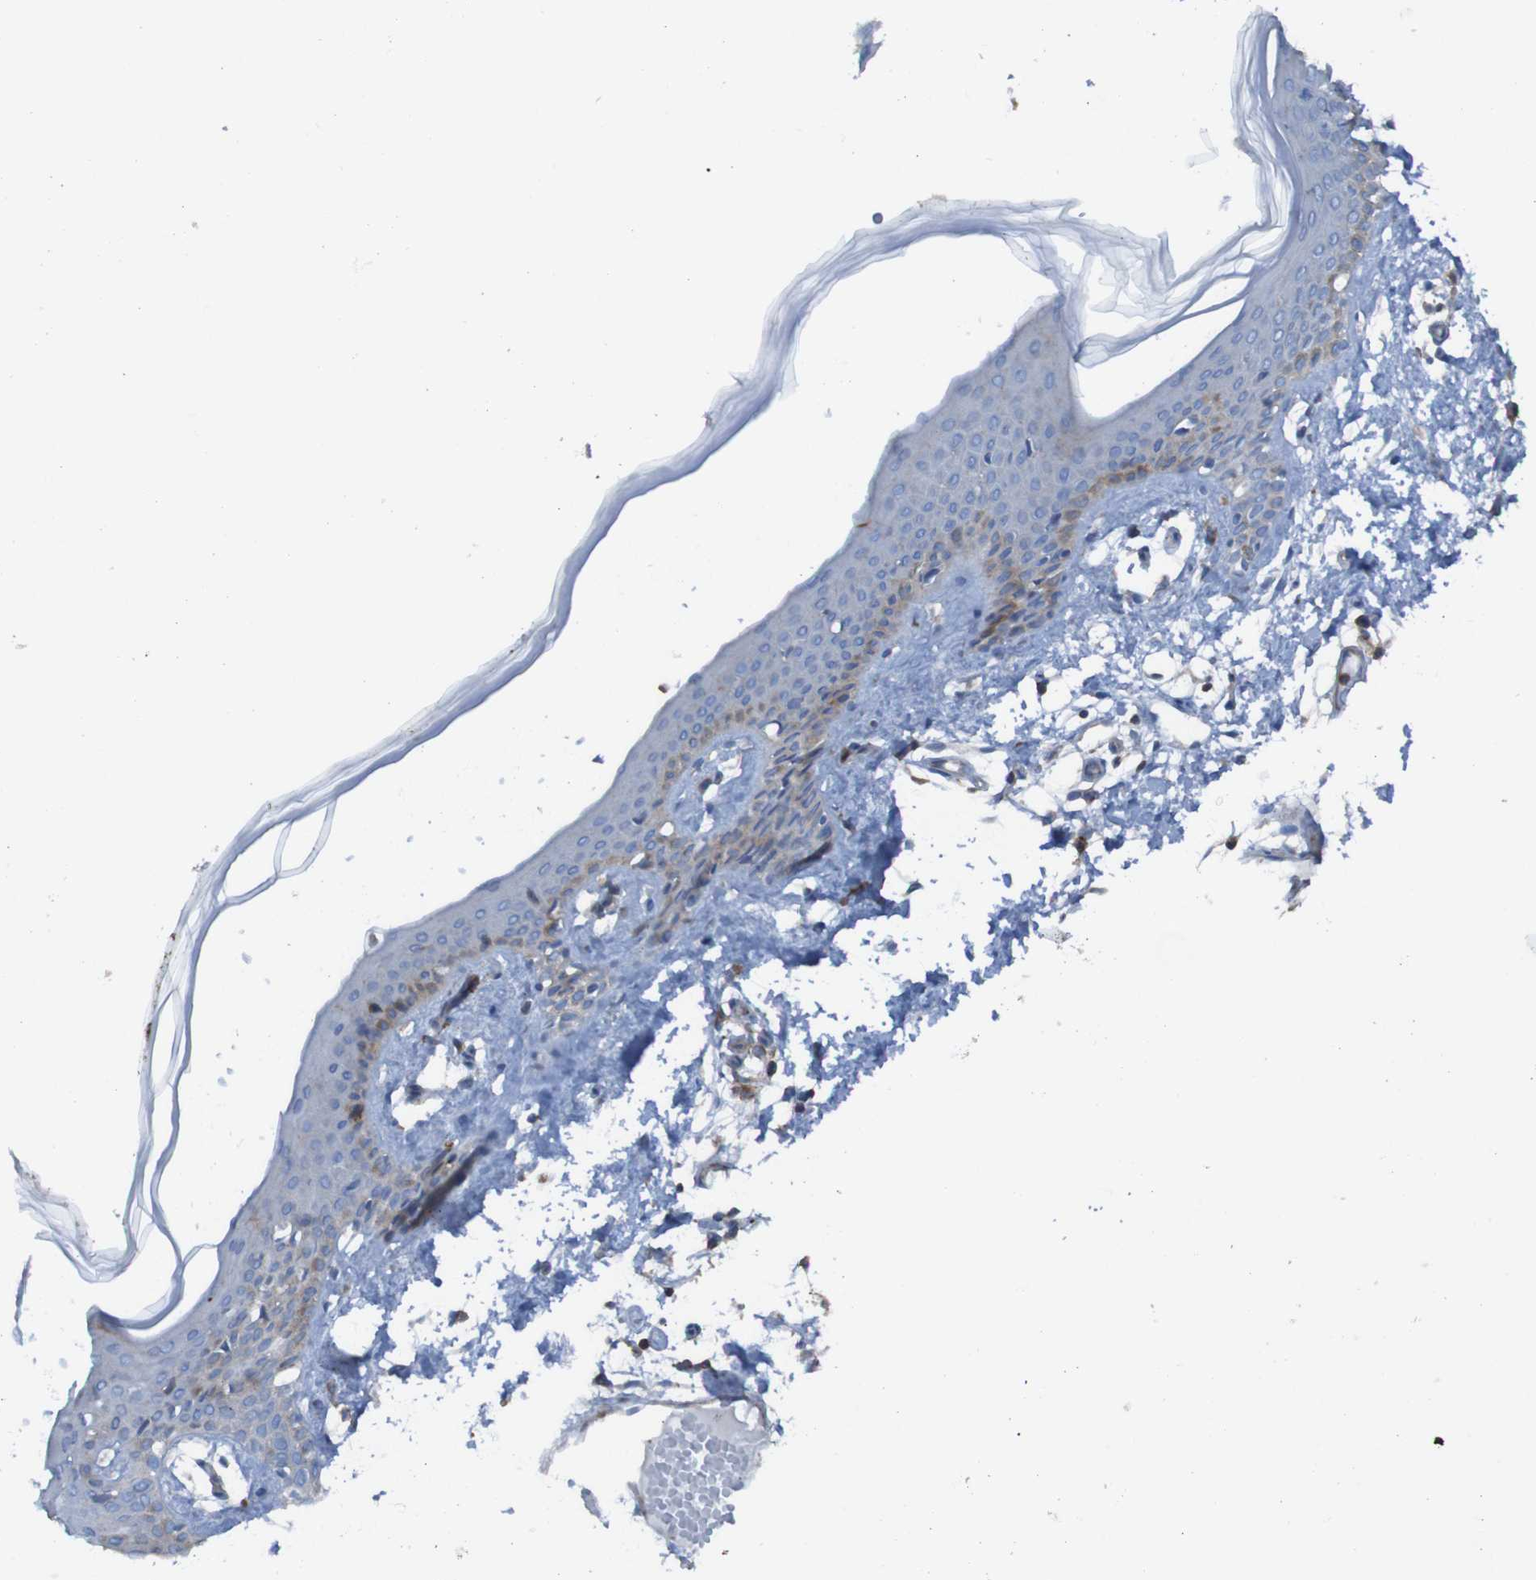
{"staining": {"intensity": "weak", "quantity": "25%-75%", "location": "cytoplasmic/membranous"}, "tissue": "skin", "cell_type": "Fibroblasts", "image_type": "normal", "snomed": [{"axis": "morphology", "description": "Normal tissue, NOS"}, {"axis": "topography", "description": "Skin"}], "caption": "A low amount of weak cytoplasmic/membranous staining is present in about 25%-75% of fibroblasts in normal skin. (Stains: DAB (3,3'-diaminobenzidine) in brown, nuclei in blue, Microscopy: brightfield microscopy at high magnification).", "gene": "RNF182", "patient": {"sex": "male", "age": 53}}